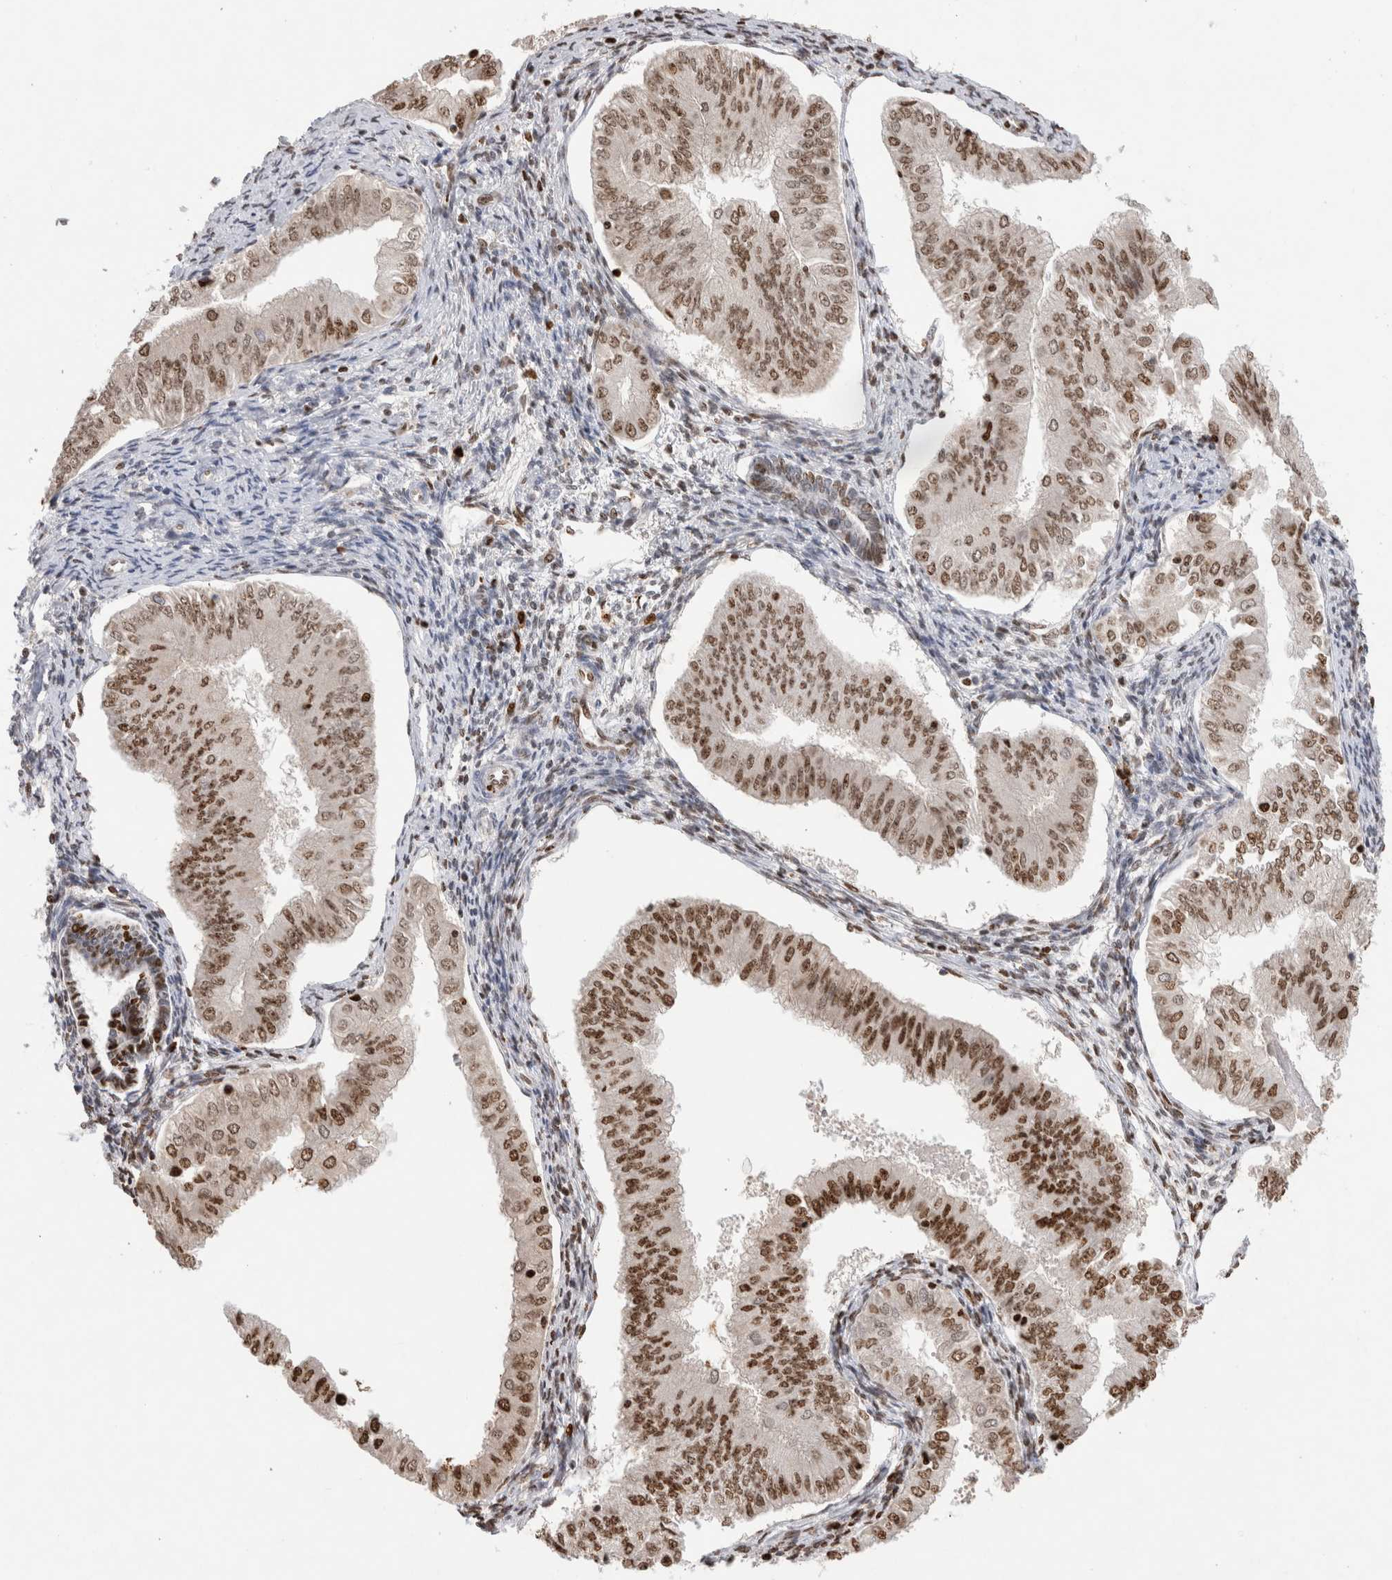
{"staining": {"intensity": "strong", "quantity": ">75%", "location": "nuclear"}, "tissue": "endometrial cancer", "cell_type": "Tumor cells", "image_type": "cancer", "snomed": [{"axis": "morphology", "description": "Normal tissue, NOS"}, {"axis": "morphology", "description": "Adenocarcinoma, NOS"}, {"axis": "topography", "description": "Endometrium"}], "caption": "Human endometrial cancer (adenocarcinoma) stained with a brown dye exhibits strong nuclear positive positivity in approximately >75% of tumor cells.", "gene": "GAS1", "patient": {"sex": "female", "age": 53}}